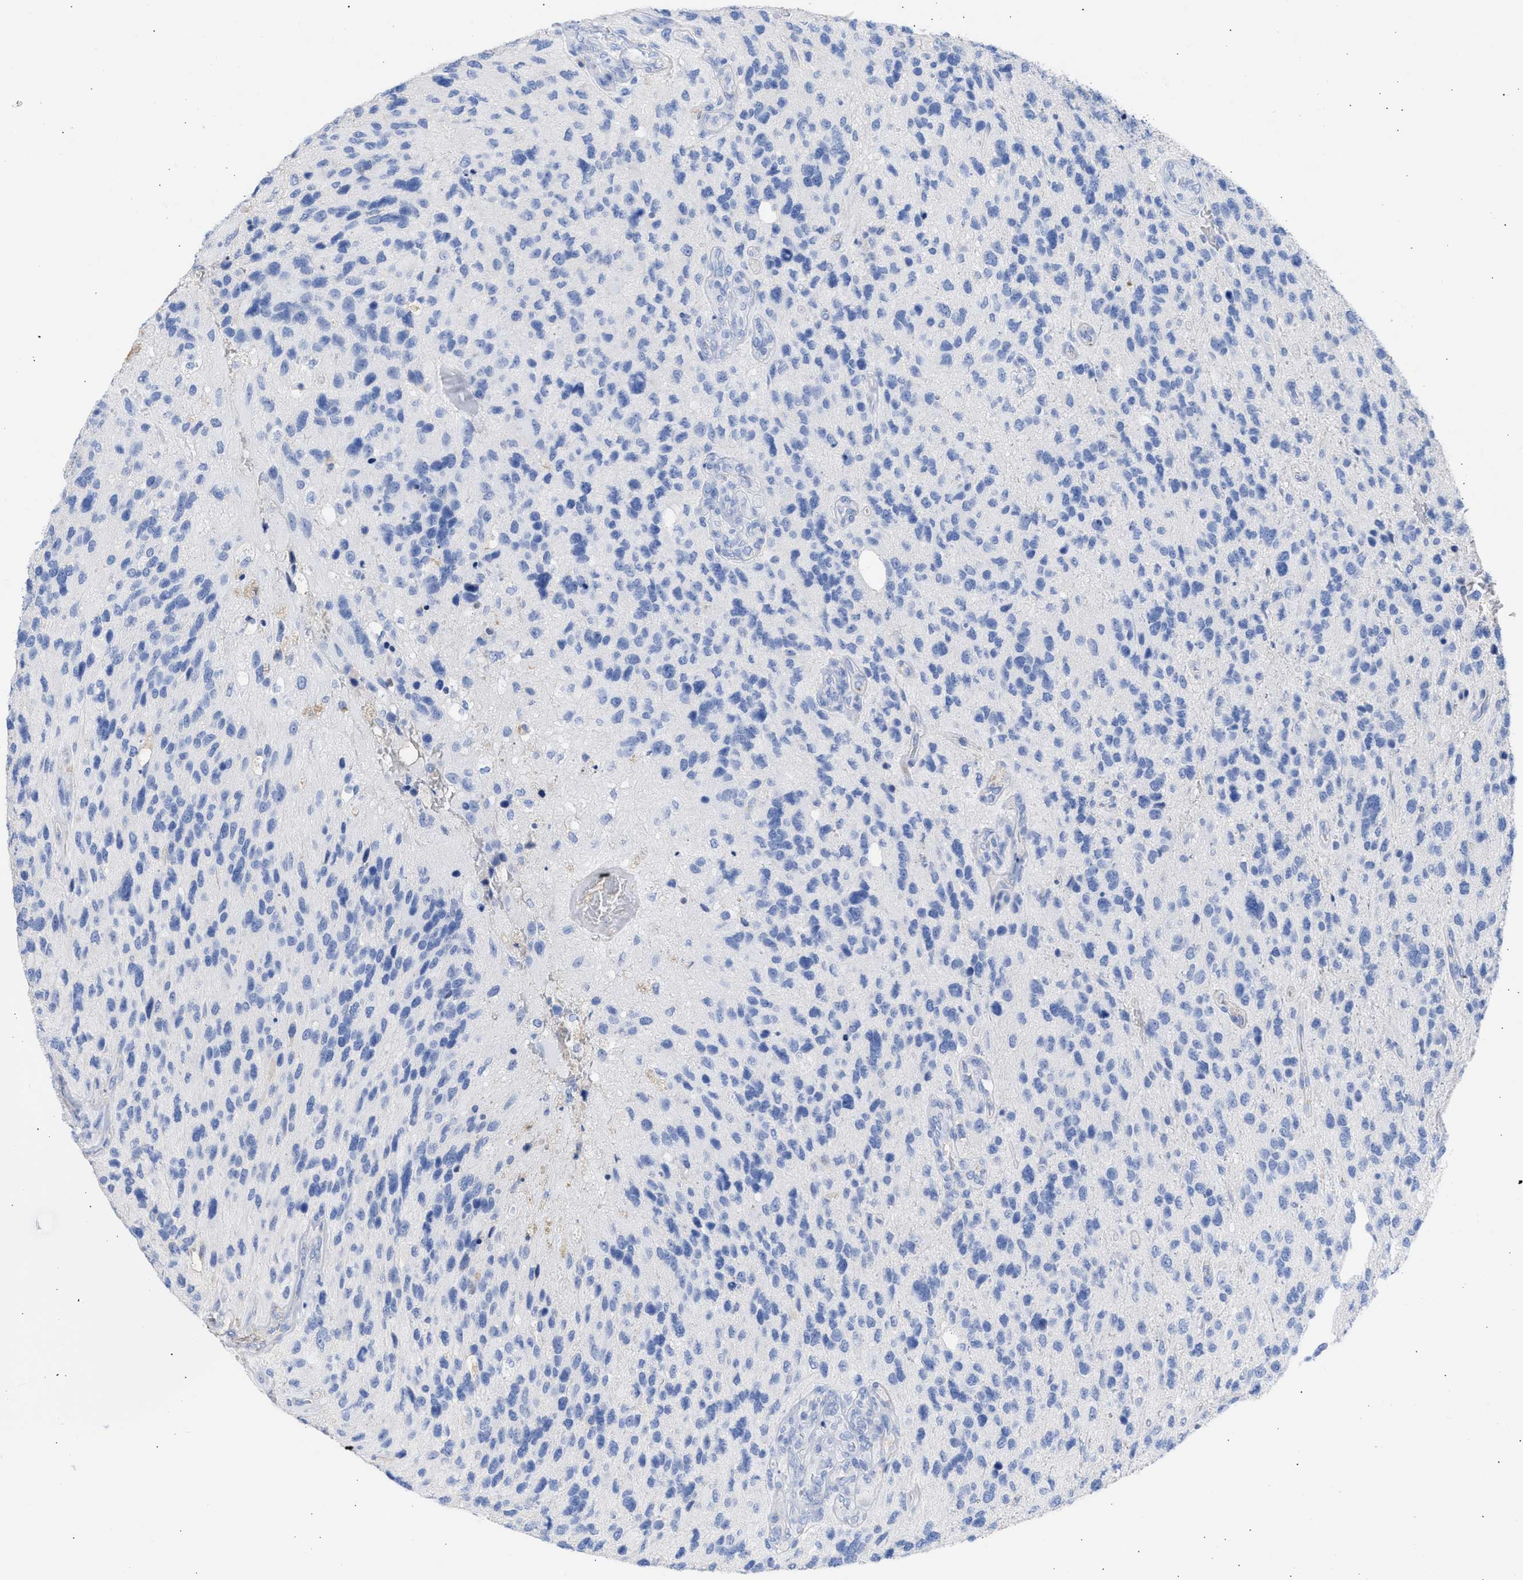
{"staining": {"intensity": "negative", "quantity": "none", "location": "none"}, "tissue": "glioma", "cell_type": "Tumor cells", "image_type": "cancer", "snomed": [{"axis": "morphology", "description": "Glioma, malignant, High grade"}, {"axis": "topography", "description": "Brain"}], "caption": "An image of glioma stained for a protein exhibits no brown staining in tumor cells.", "gene": "RSPH1", "patient": {"sex": "female", "age": 58}}